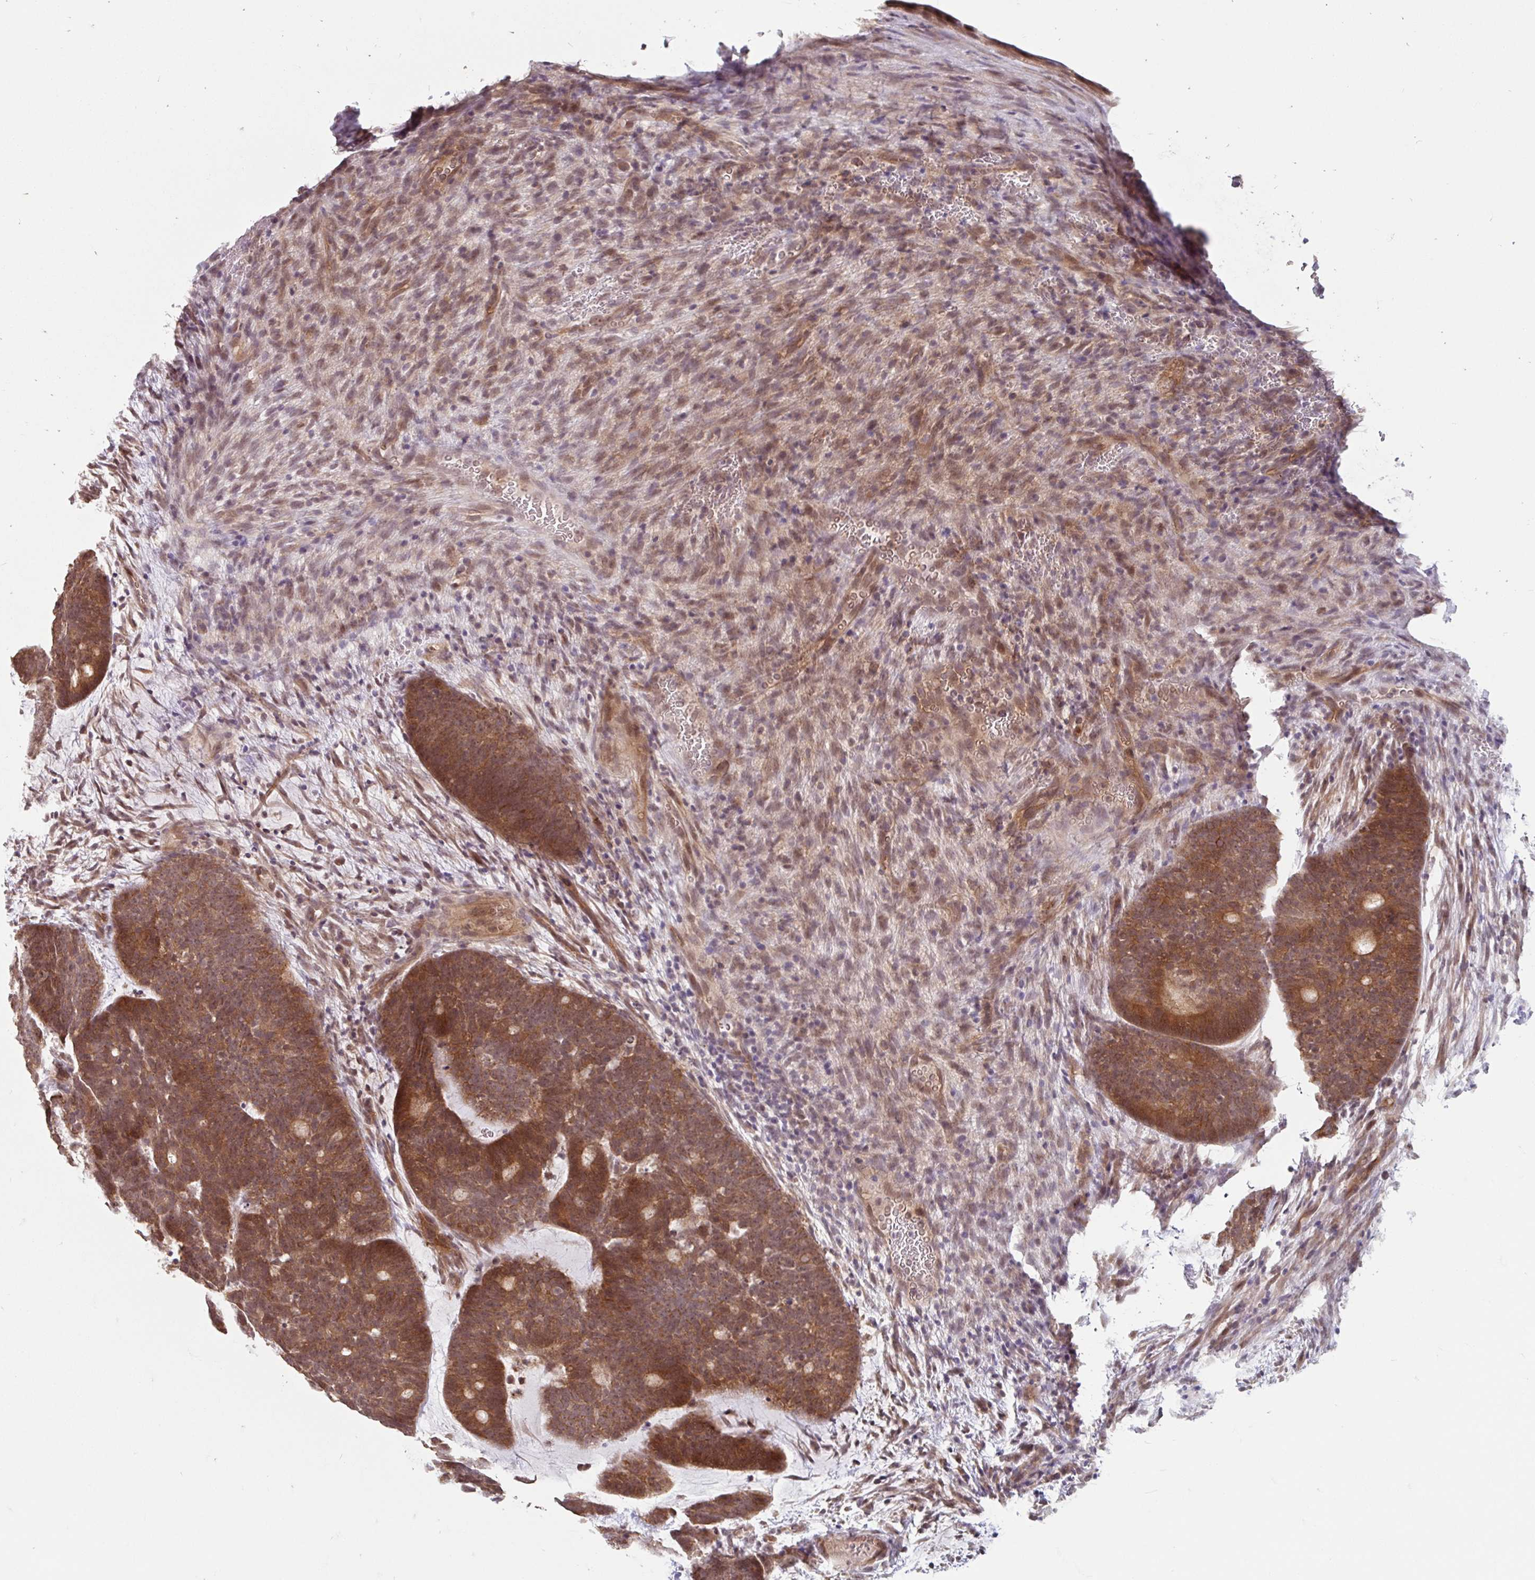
{"staining": {"intensity": "moderate", "quantity": ">75%", "location": "cytoplasmic/membranous,nuclear"}, "tissue": "head and neck cancer", "cell_type": "Tumor cells", "image_type": "cancer", "snomed": [{"axis": "morphology", "description": "Adenocarcinoma, NOS"}, {"axis": "topography", "description": "Head-Neck"}], "caption": "Moderate cytoplasmic/membranous and nuclear staining is present in about >75% of tumor cells in head and neck cancer (adenocarcinoma). (IHC, brightfield microscopy, high magnification).", "gene": "STYXL1", "patient": {"sex": "female", "age": 81}}